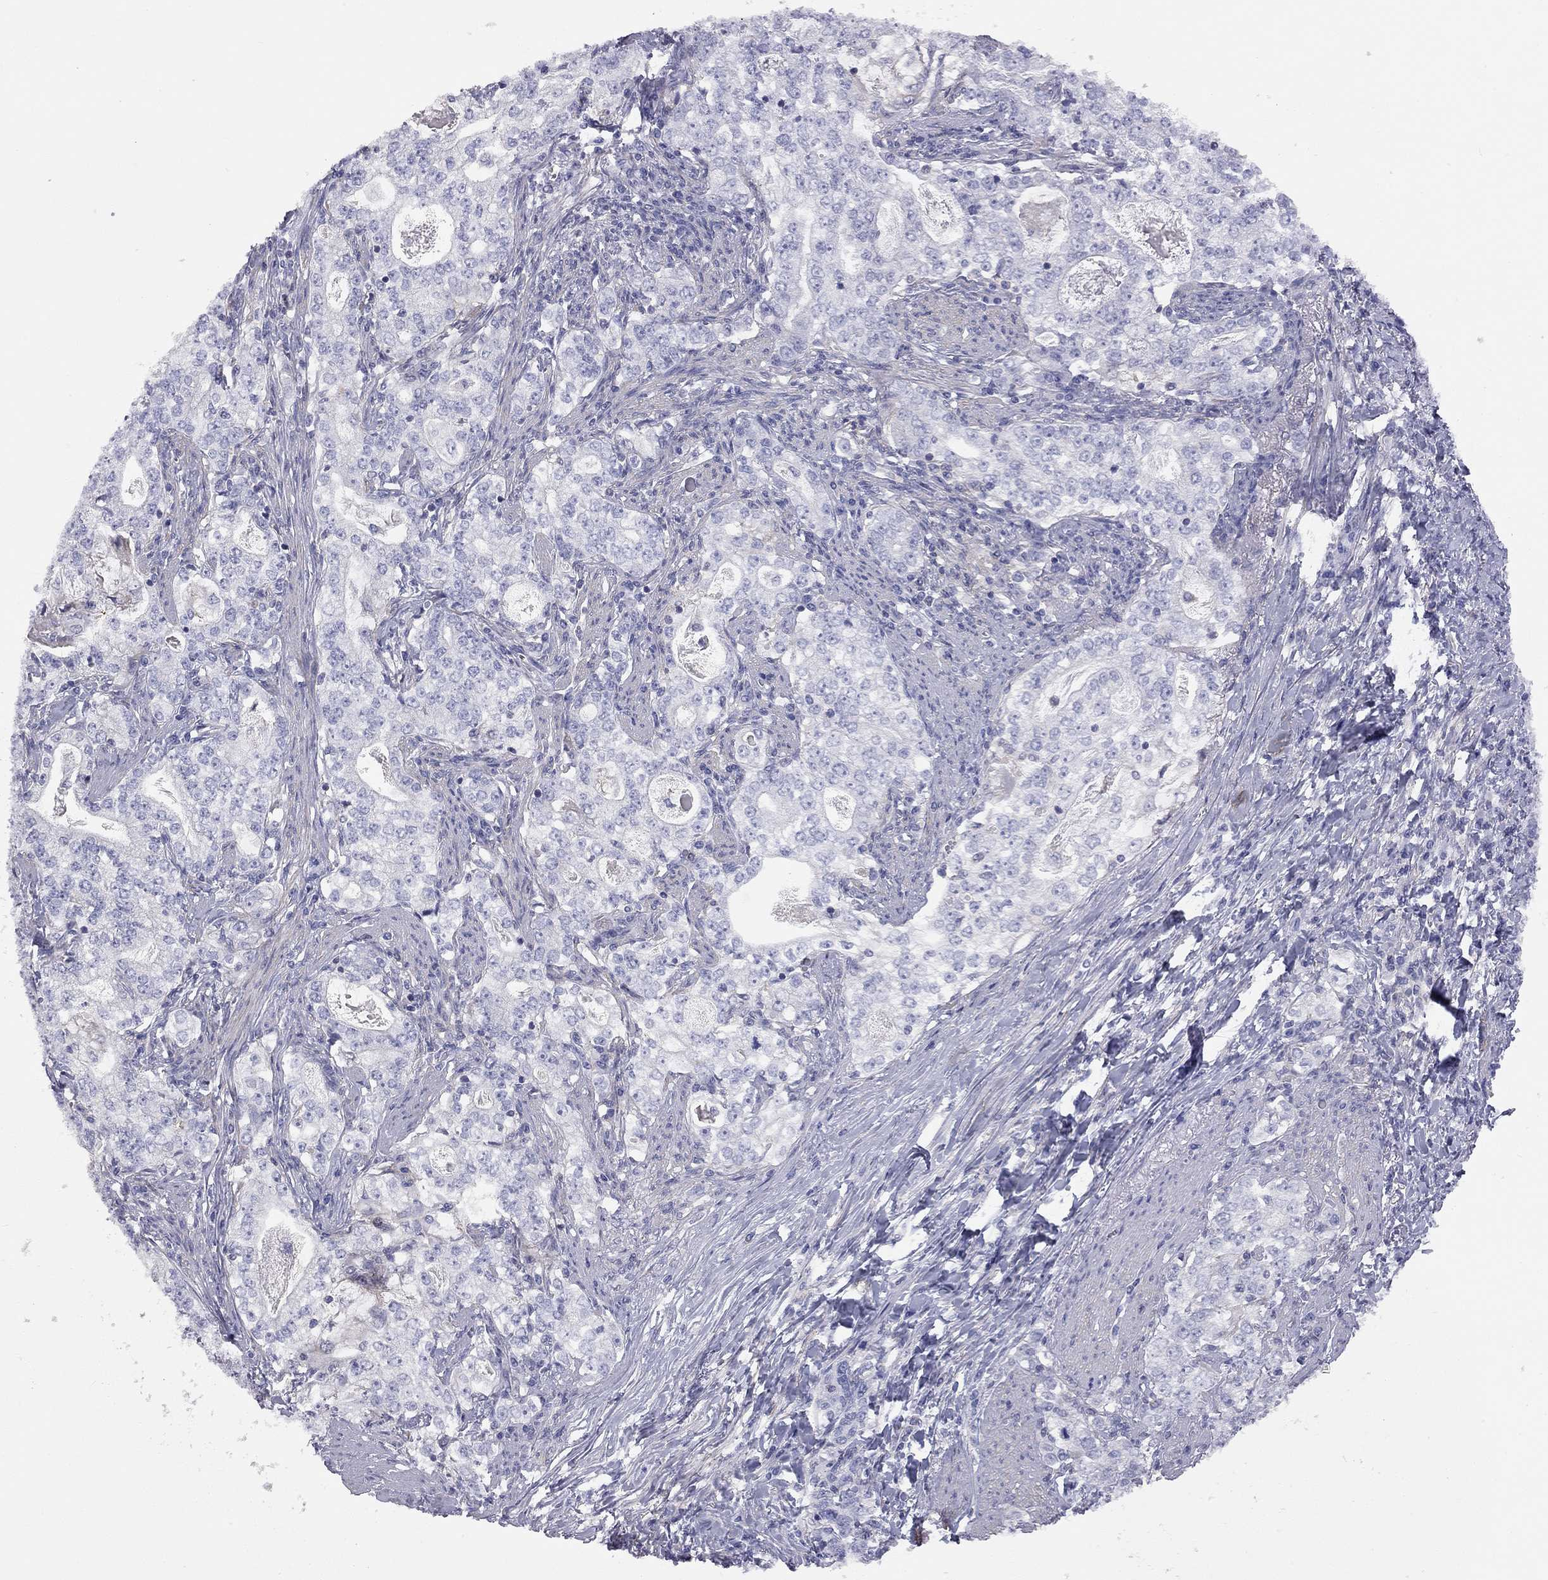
{"staining": {"intensity": "negative", "quantity": "none", "location": "none"}, "tissue": "stomach cancer", "cell_type": "Tumor cells", "image_type": "cancer", "snomed": [{"axis": "morphology", "description": "Adenocarcinoma, NOS"}, {"axis": "topography", "description": "Stomach, lower"}], "caption": "Tumor cells are negative for protein expression in human stomach cancer (adenocarcinoma).", "gene": "ADCYAP1", "patient": {"sex": "female", "age": 72}}